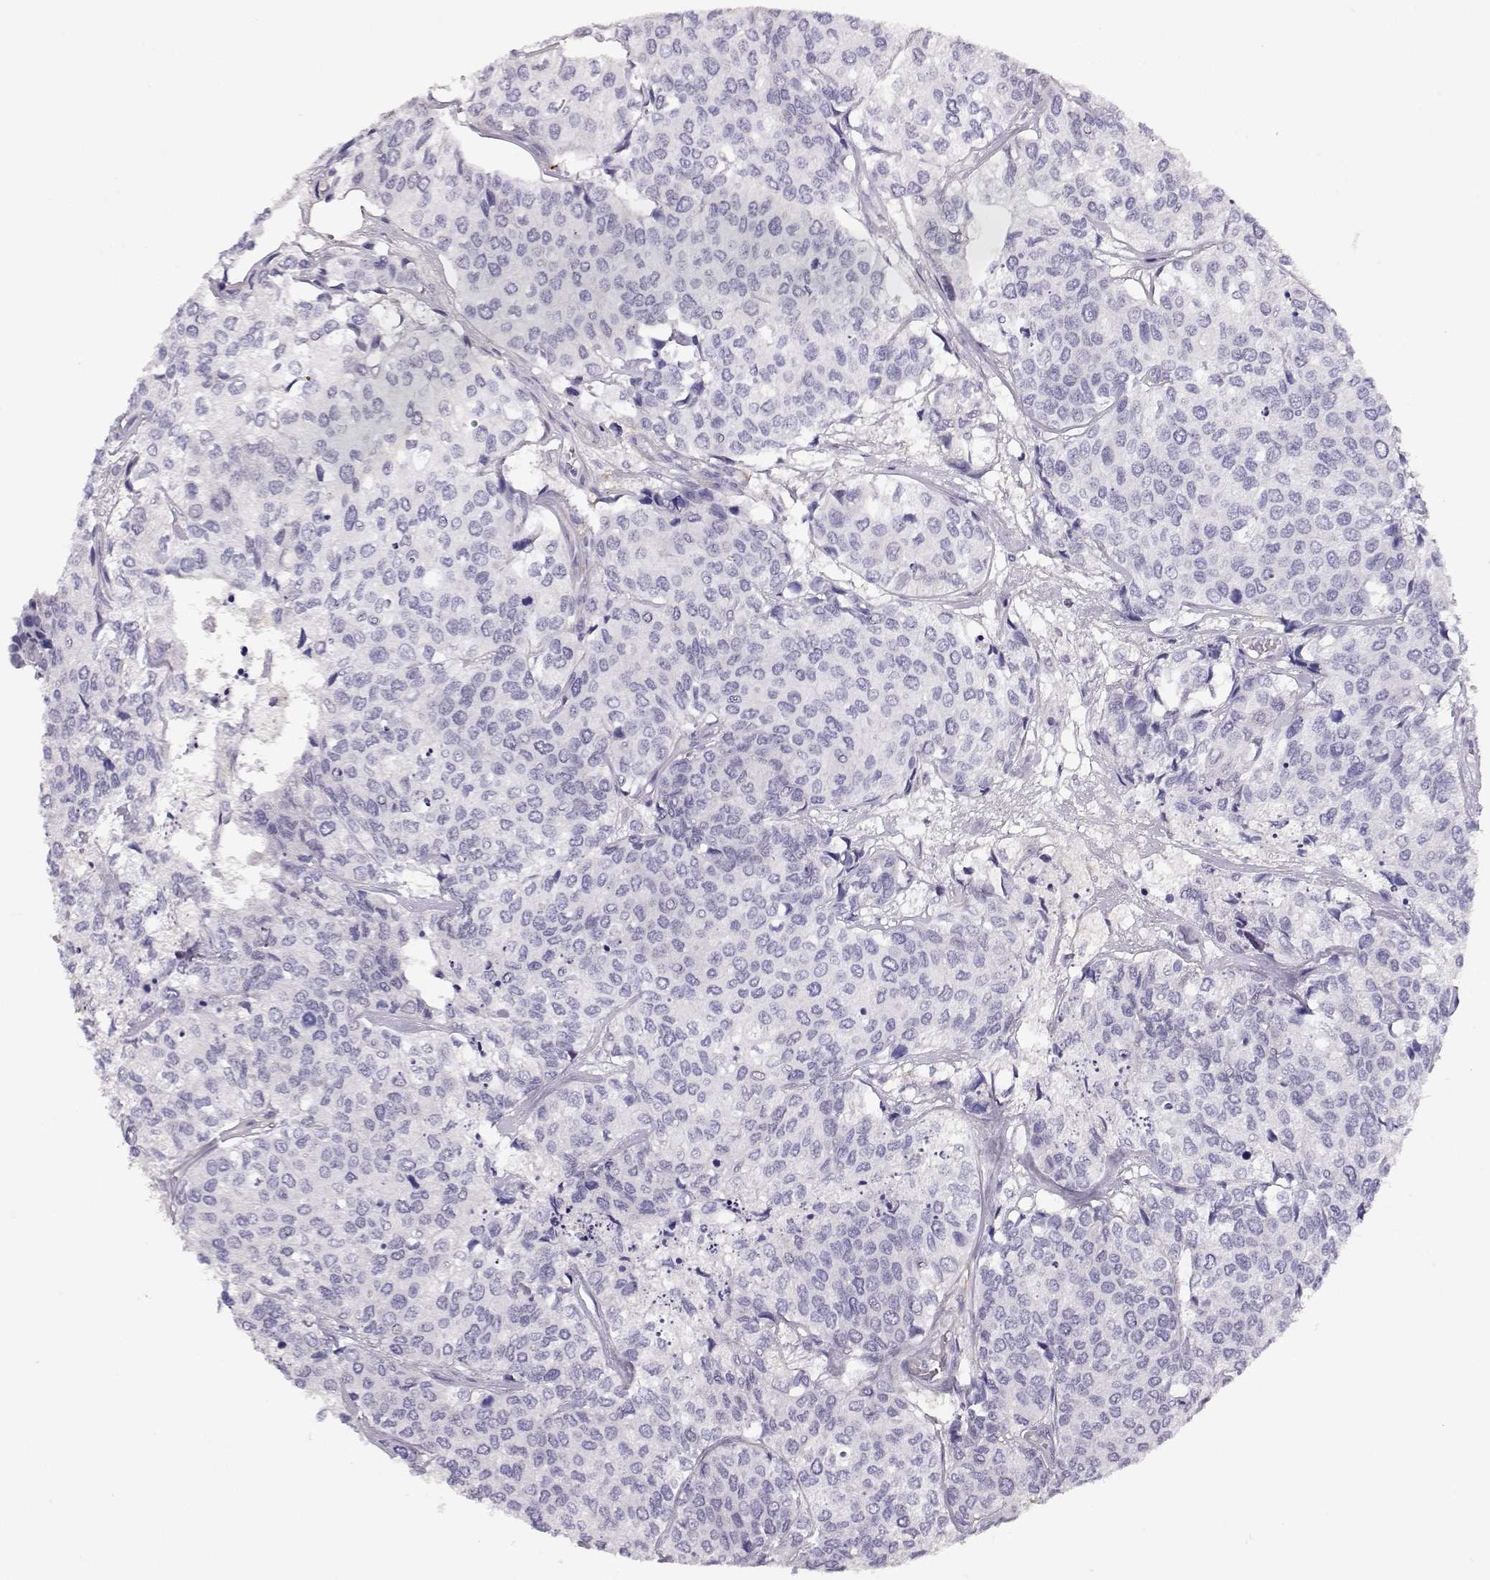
{"staining": {"intensity": "negative", "quantity": "none", "location": "none"}, "tissue": "urothelial cancer", "cell_type": "Tumor cells", "image_type": "cancer", "snomed": [{"axis": "morphology", "description": "Urothelial carcinoma, High grade"}, {"axis": "topography", "description": "Urinary bladder"}], "caption": "Tumor cells show no significant protein expression in urothelial carcinoma (high-grade).", "gene": "RBM44", "patient": {"sex": "male", "age": 73}}